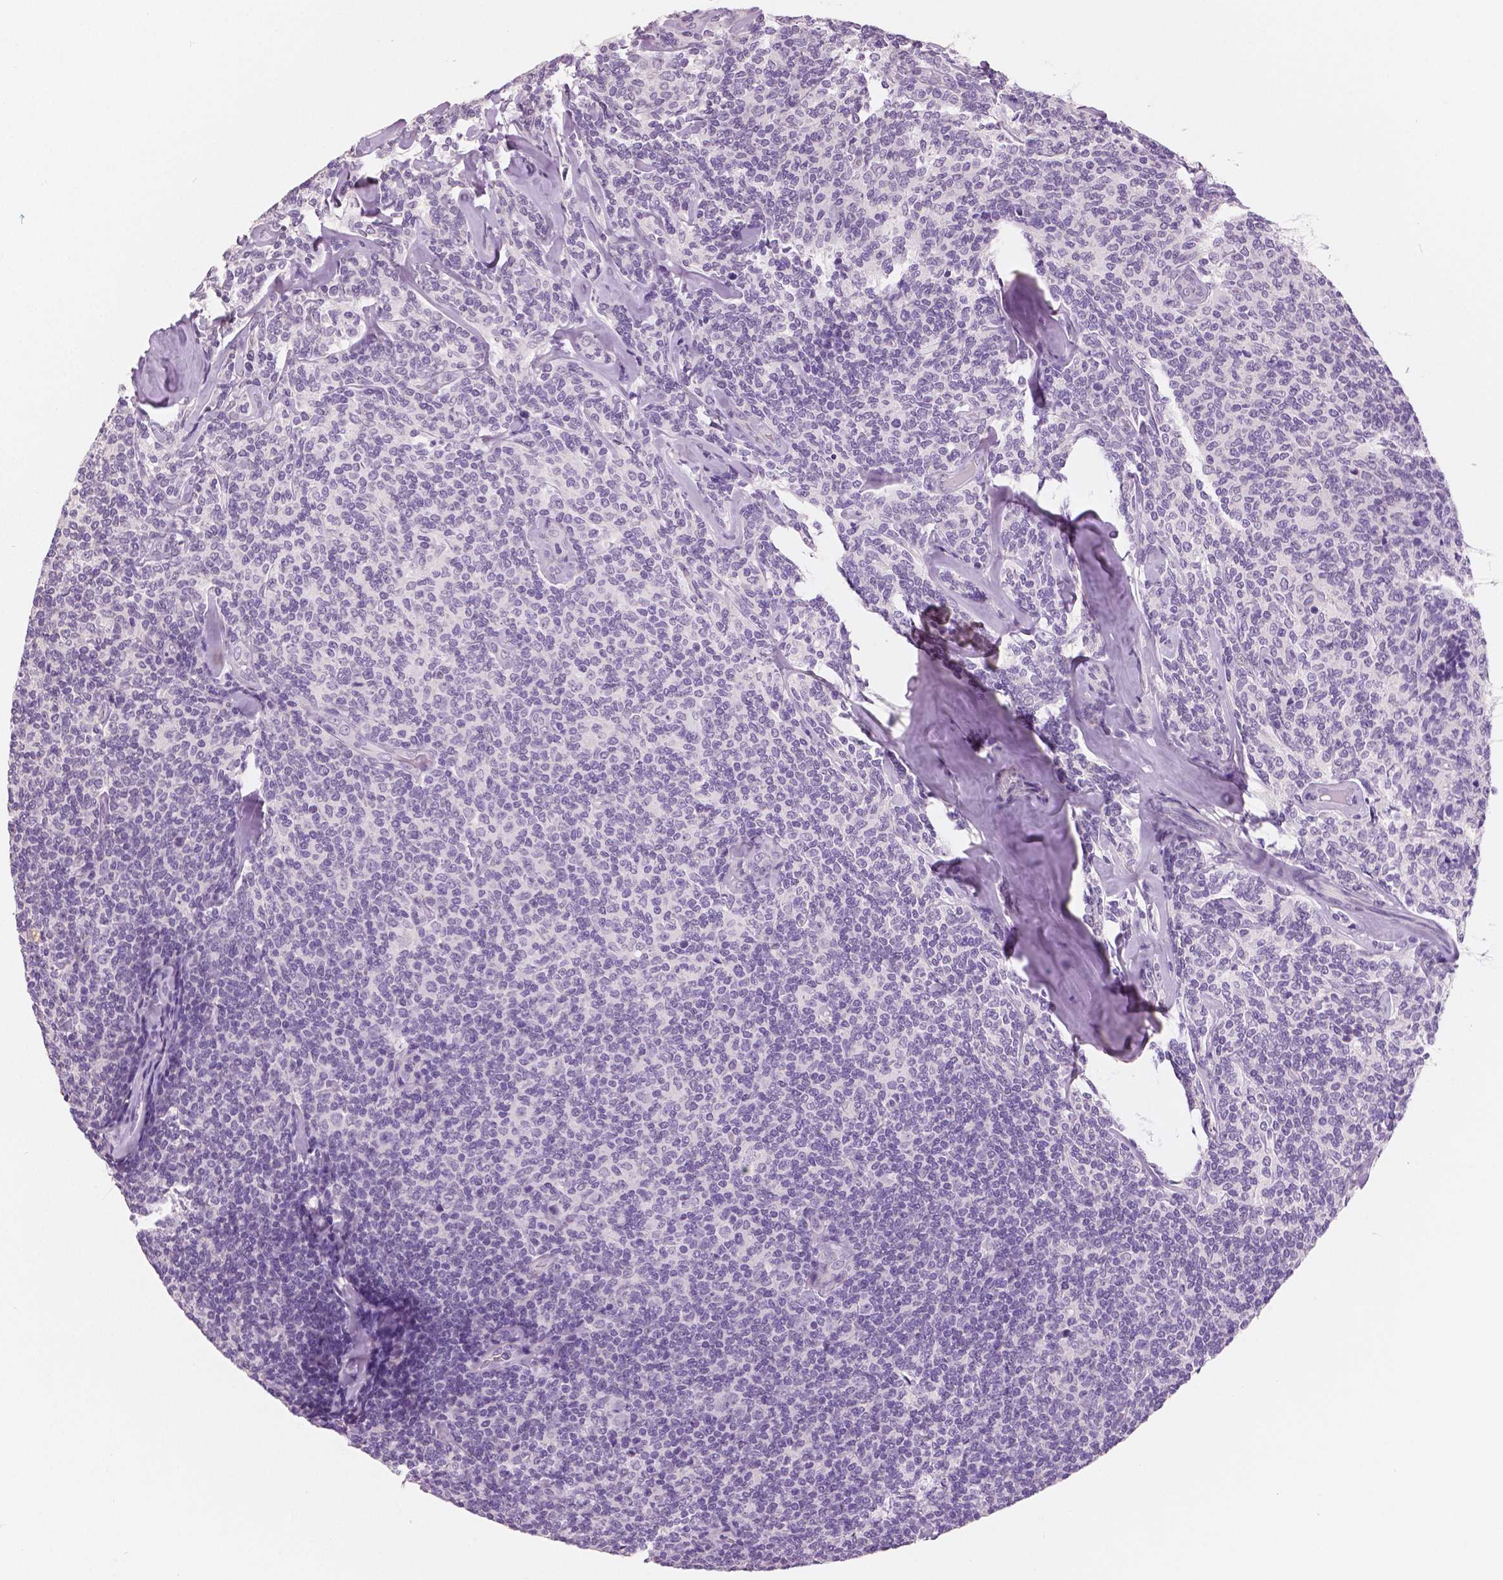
{"staining": {"intensity": "negative", "quantity": "none", "location": "none"}, "tissue": "lymphoma", "cell_type": "Tumor cells", "image_type": "cancer", "snomed": [{"axis": "morphology", "description": "Malignant lymphoma, non-Hodgkin's type, Low grade"}, {"axis": "topography", "description": "Lymph node"}], "caption": "This is an IHC histopathology image of lymphoma. There is no positivity in tumor cells.", "gene": "NECAB2", "patient": {"sex": "female", "age": 56}}